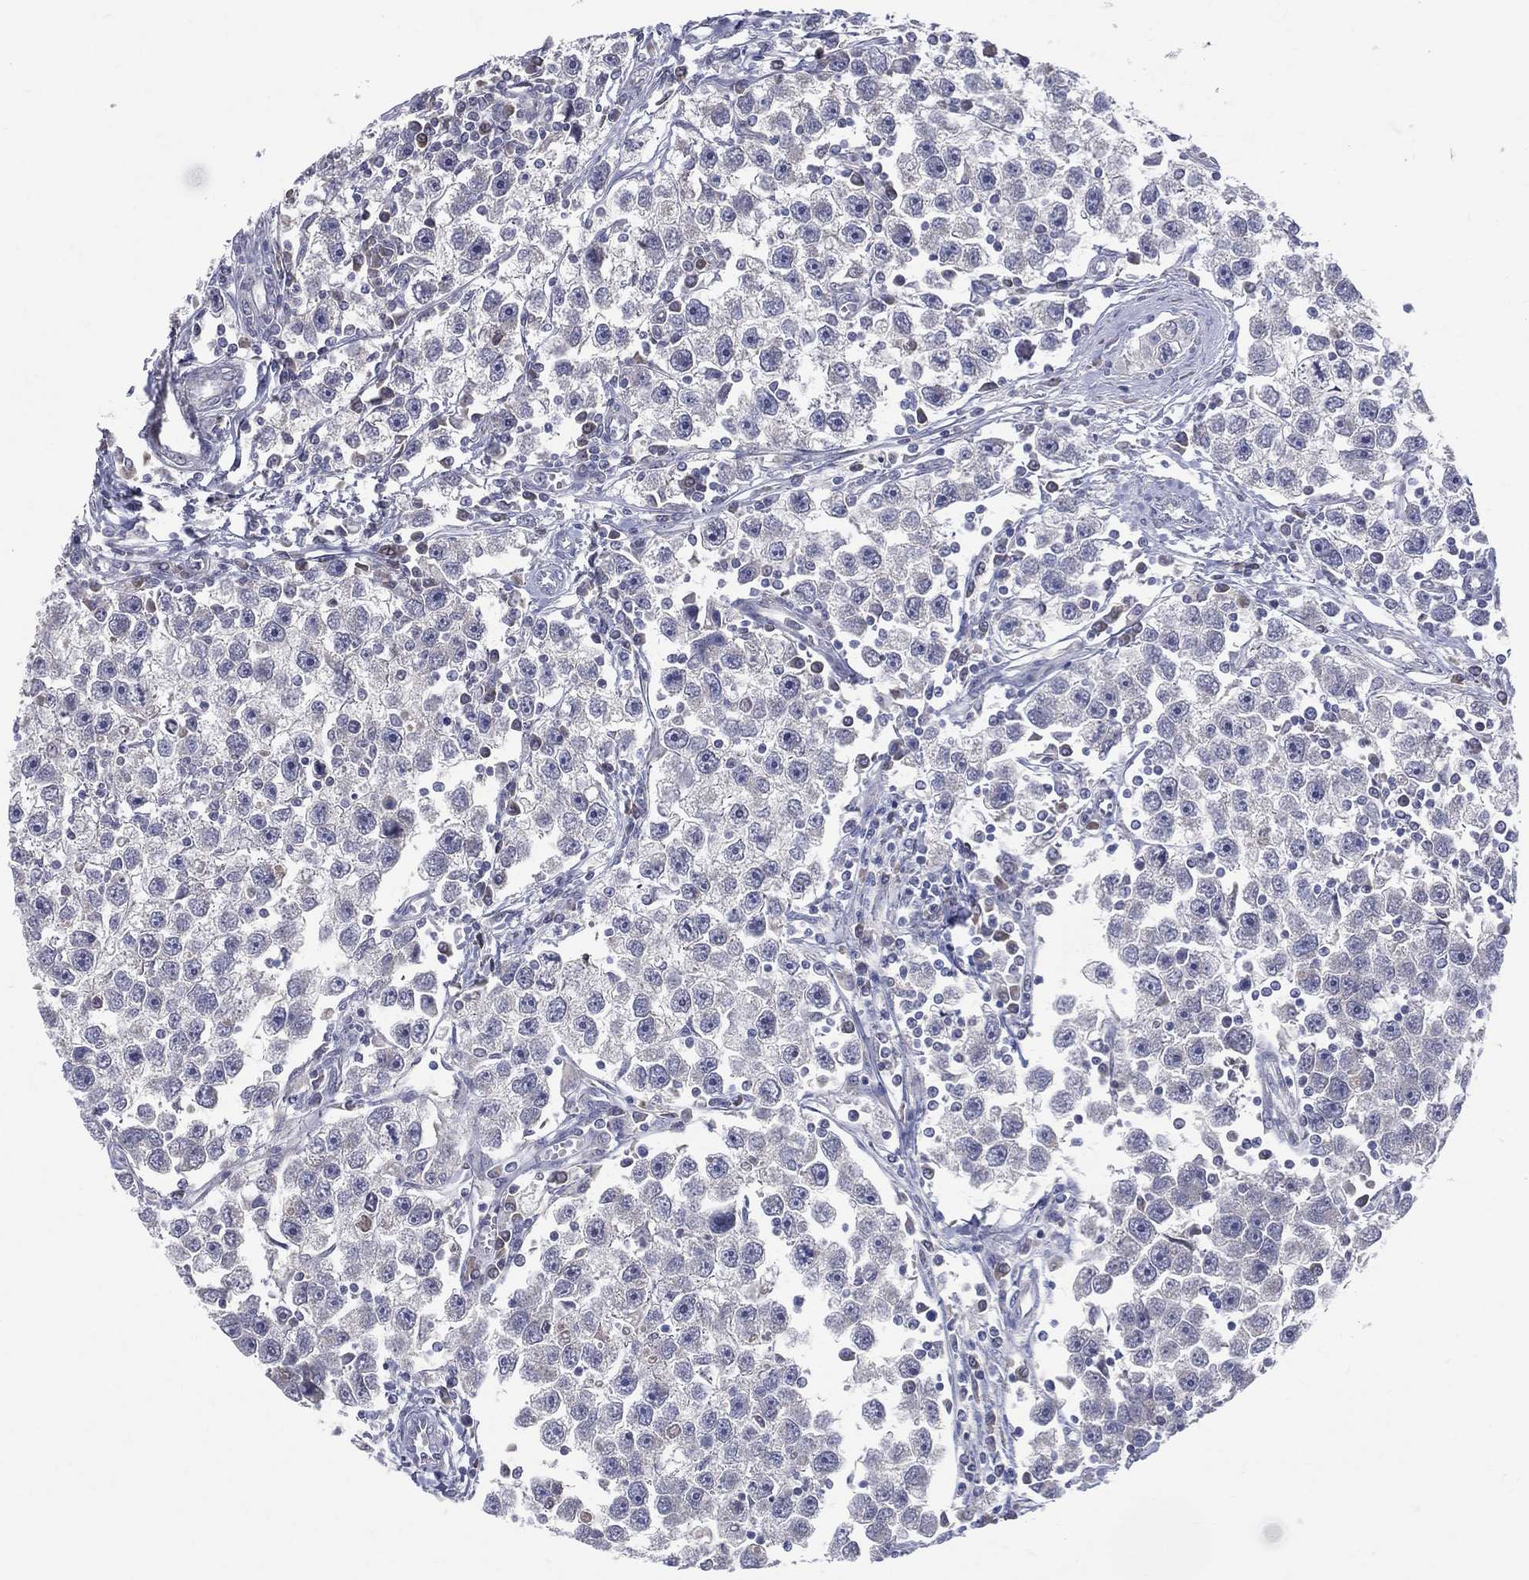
{"staining": {"intensity": "negative", "quantity": "none", "location": "none"}, "tissue": "testis cancer", "cell_type": "Tumor cells", "image_type": "cancer", "snomed": [{"axis": "morphology", "description": "Seminoma, NOS"}, {"axis": "topography", "description": "Testis"}], "caption": "A high-resolution photomicrograph shows IHC staining of testis seminoma, which displays no significant staining in tumor cells.", "gene": "DLG4", "patient": {"sex": "male", "age": 30}}